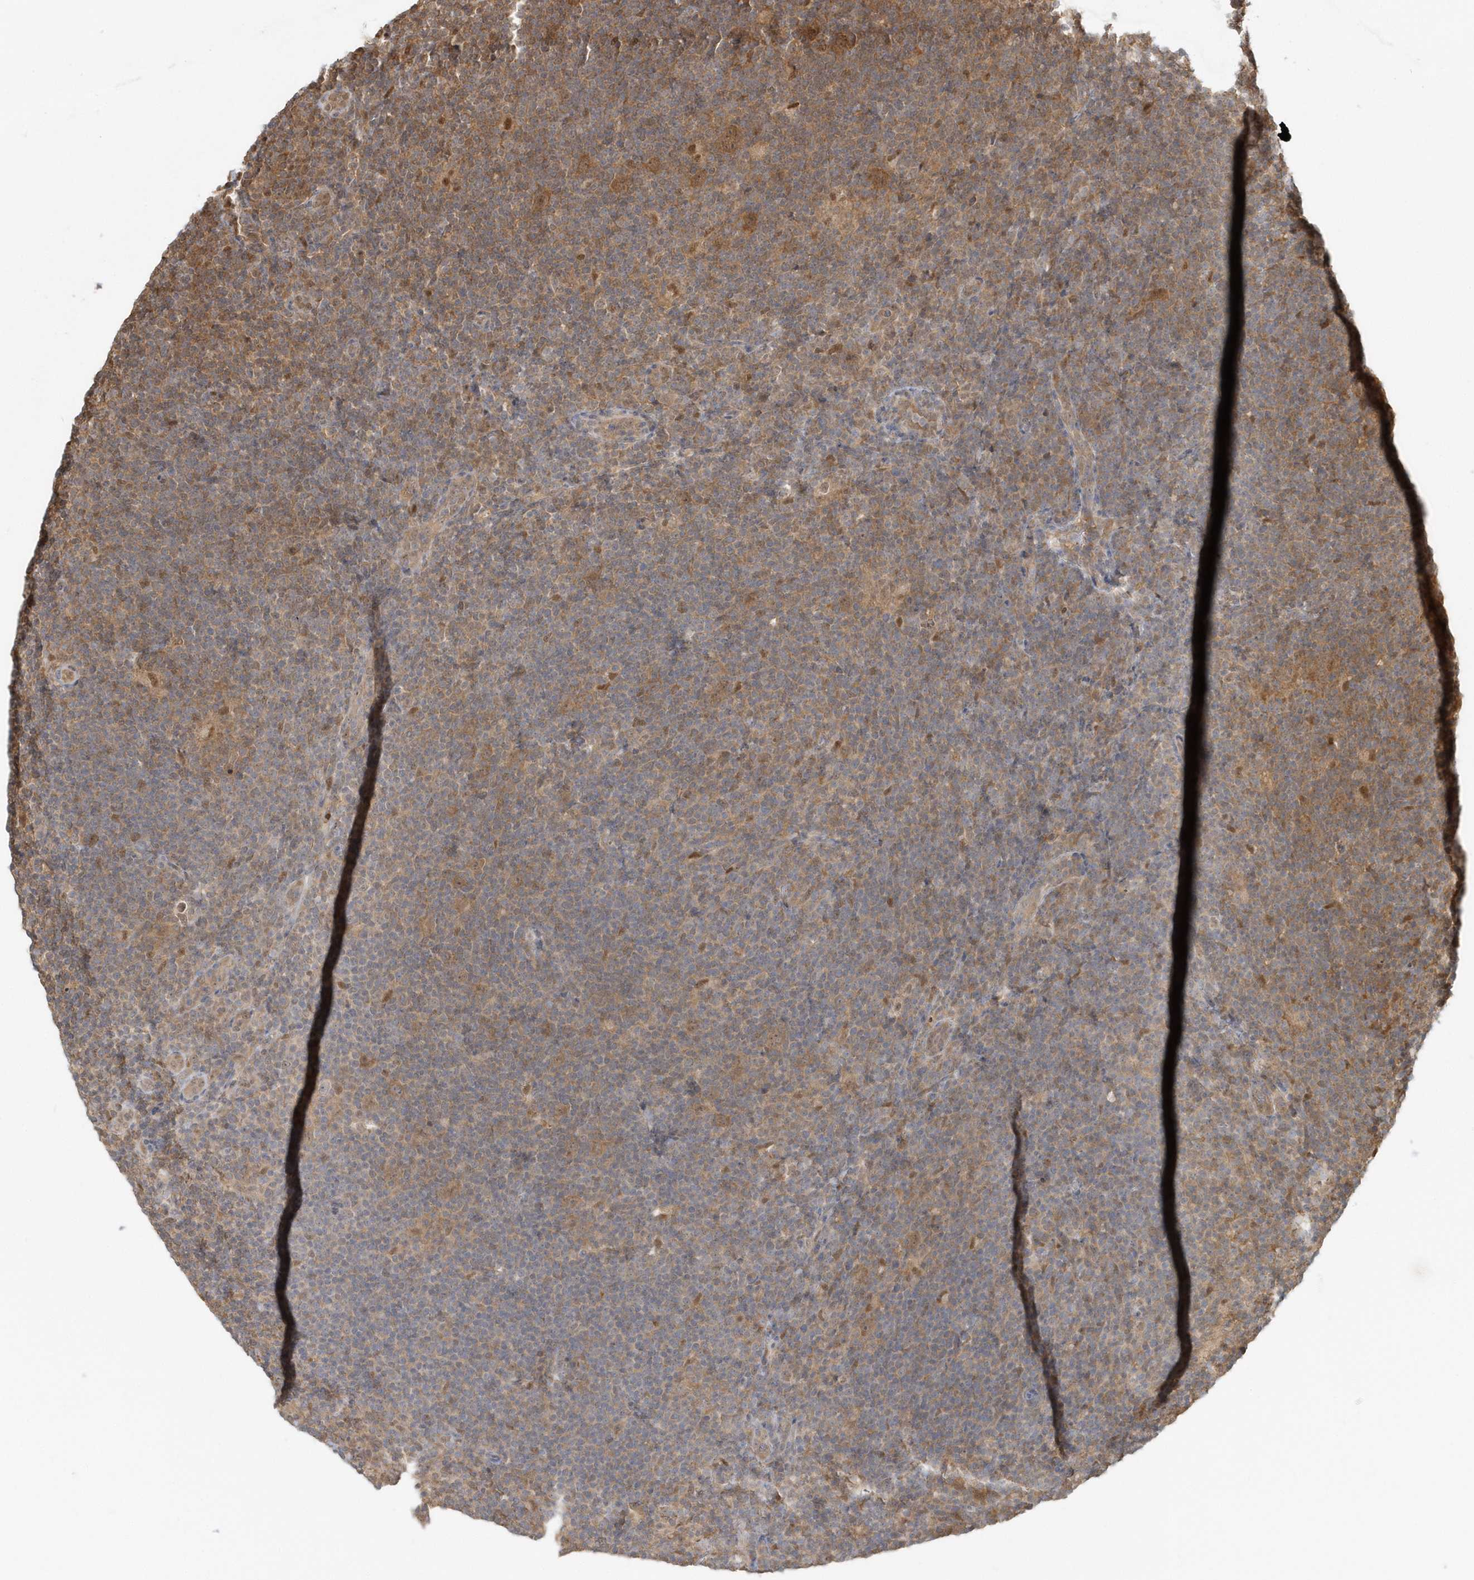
{"staining": {"intensity": "moderate", "quantity": ">75%", "location": "cytoplasmic/membranous"}, "tissue": "lymphoma", "cell_type": "Tumor cells", "image_type": "cancer", "snomed": [{"axis": "morphology", "description": "Hodgkin's disease, NOS"}, {"axis": "topography", "description": "Lymph node"}], "caption": "There is medium levels of moderate cytoplasmic/membranous expression in tumor cells of Hodgkin's disease, as demonstrated by immunohistochemical staining (brown color).", "gene": "PSMD6", "patient": {"sex": "female", "age": 57}}